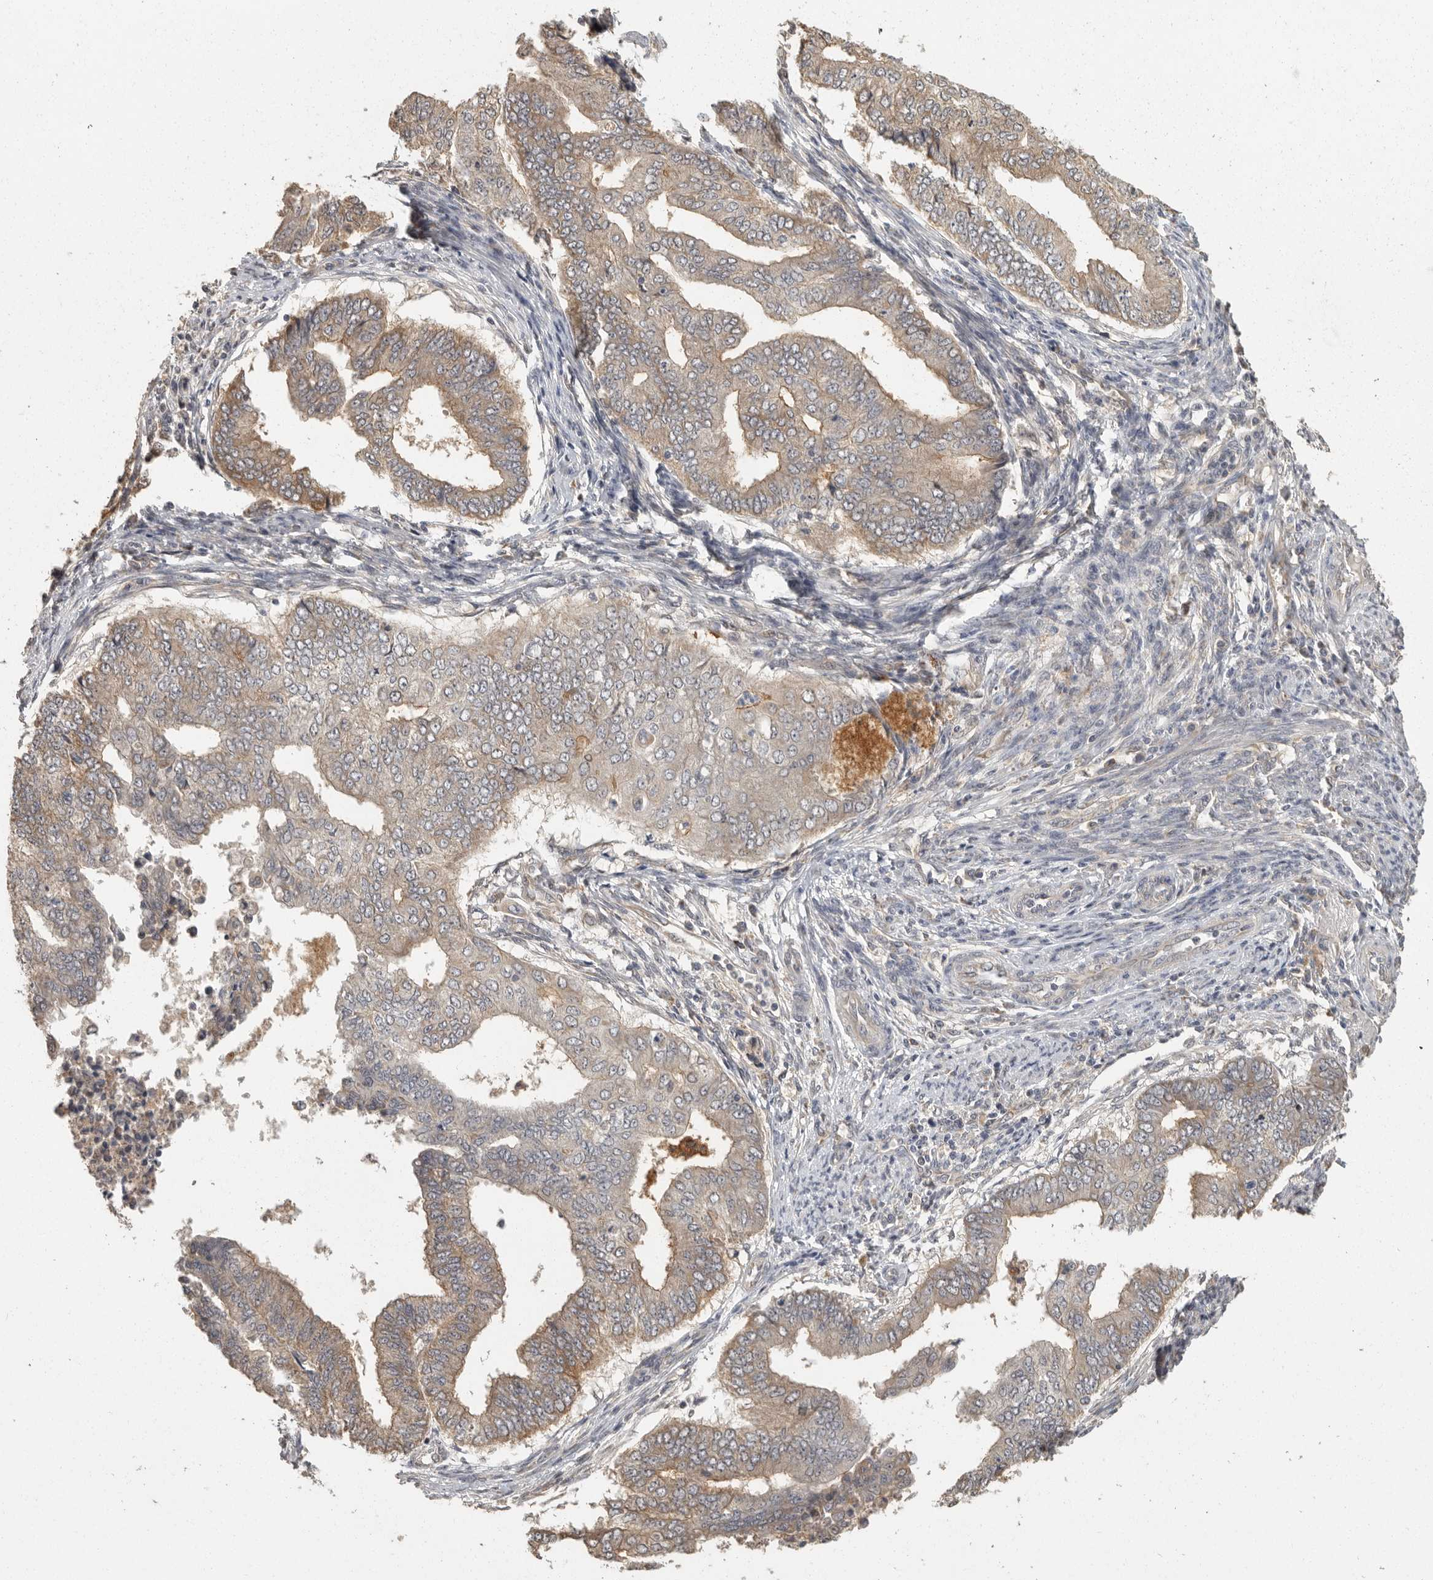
{"staining": {"intensity": "moderate", "quantity": "25%-75%", "location": "cytoplasmic/membranous"}, "tissue": "endometrial cancer", "cell_type": "Tumor cells", "image_type": "cancer", "snomed": [{"axis": "morphology", "description": "Polyp, NOS"}, {"axis": "morphology", "description": "Adenocarcinoma, NOS"}, {"axis": "morphology", "description": "Adenoma, NOS"}, {"axis": "topography", "description": "Endometrium"}], "caption": "Immunohistochemical staining of endometrial polyp displays medium levels of moderate cytoplasmic/membranous protein staining in approximately 25%-75% of tumor cells.", "gene": "BAIAP2", "patient": {"sex": "female", "age": 79}}